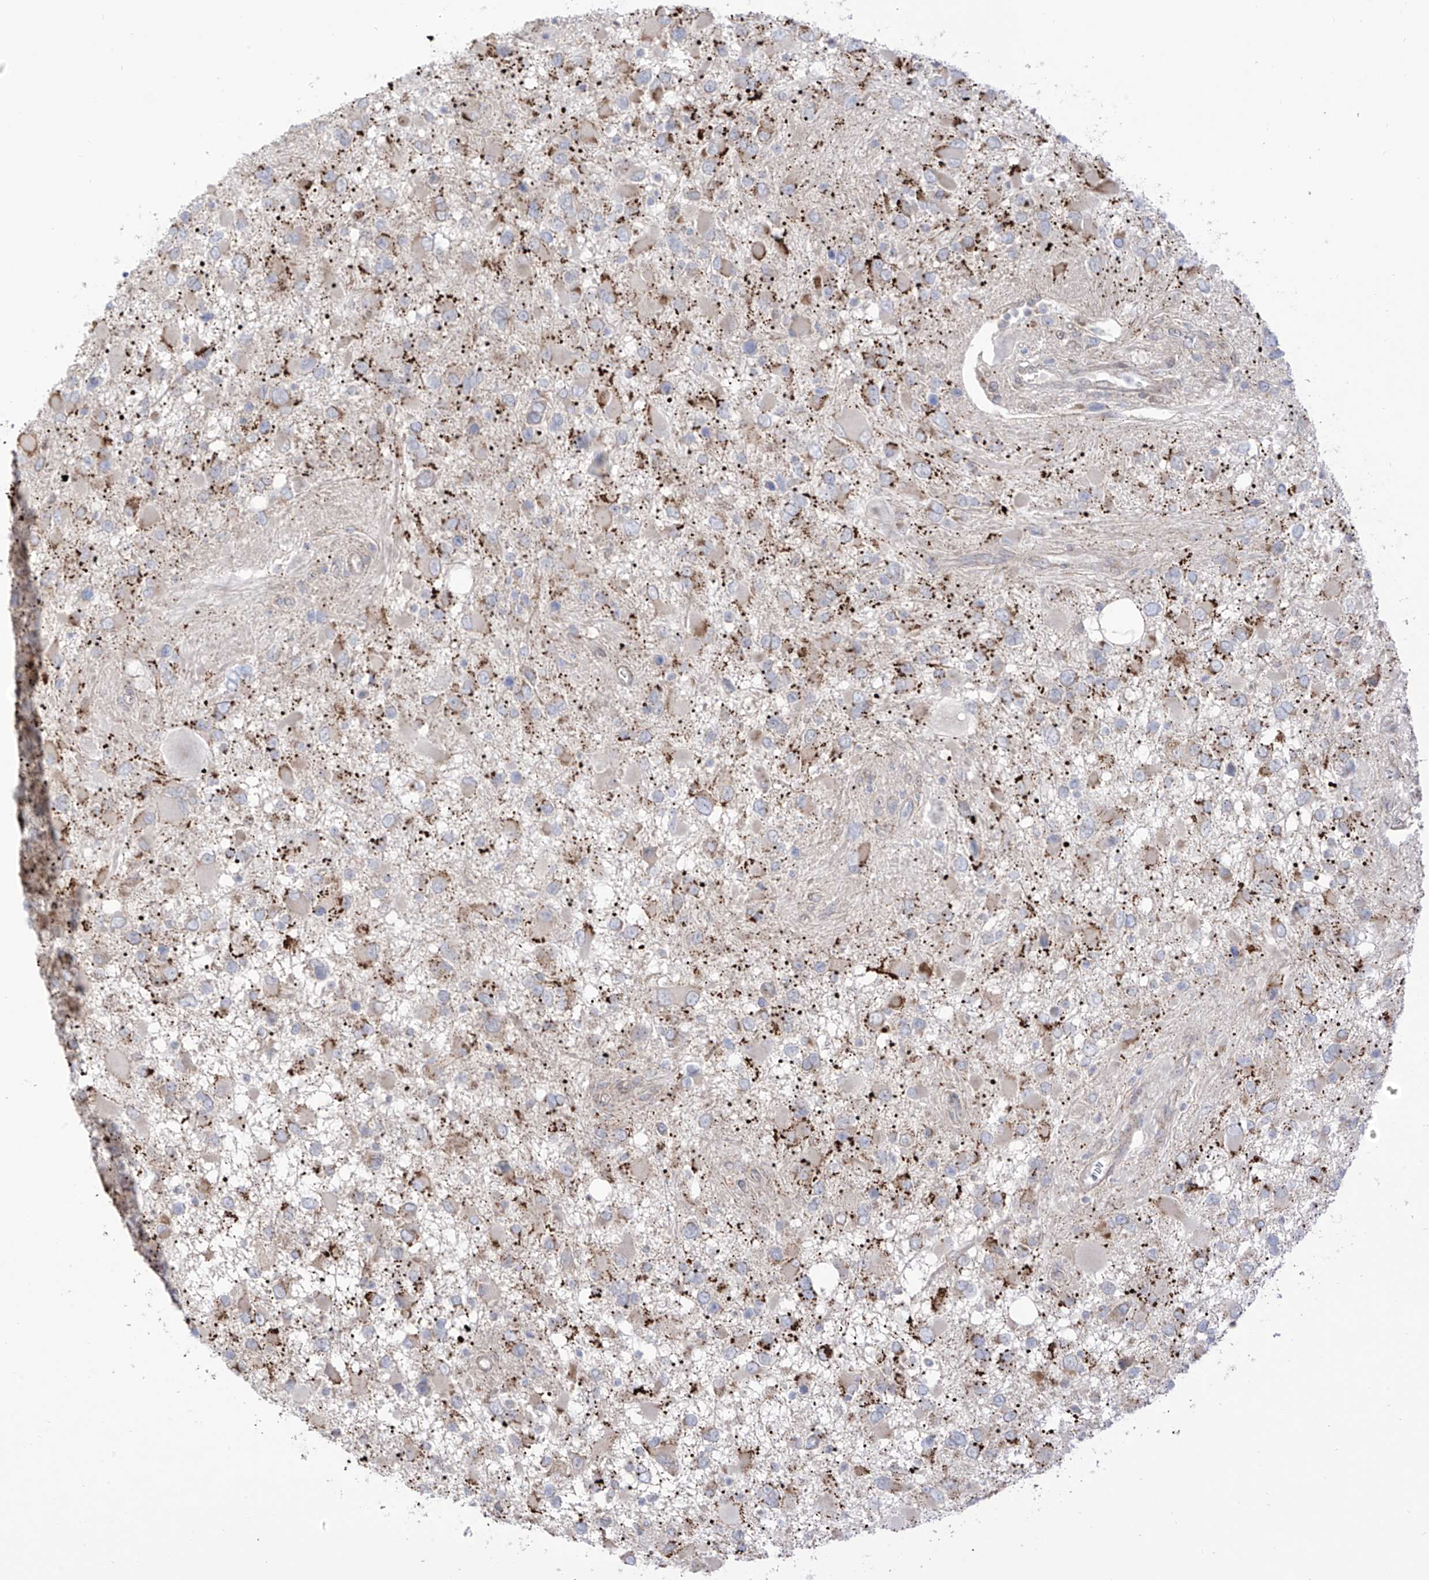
{"staining": {"intensity": "moderate", "quantity": "<25%", "location": "cytoplasmic/membranous"}, "tissue": "glioma", "cell_type": "Tumor cells", "image_type": "cancer", "snomed": [{"axis": "morphology", "description": "Glioma, malignant, High grade"}, {"axis": "topography", "description": "Brain"}], "caption": "A photomicrograph showing moderate cytoplasmic/membranous staining in about <25% of tumor cells in glioma, as visualized by brown immunohistochemical staining.", "gene": "ARHGEF40", "patient": {"sex": "male", "age": 53}}